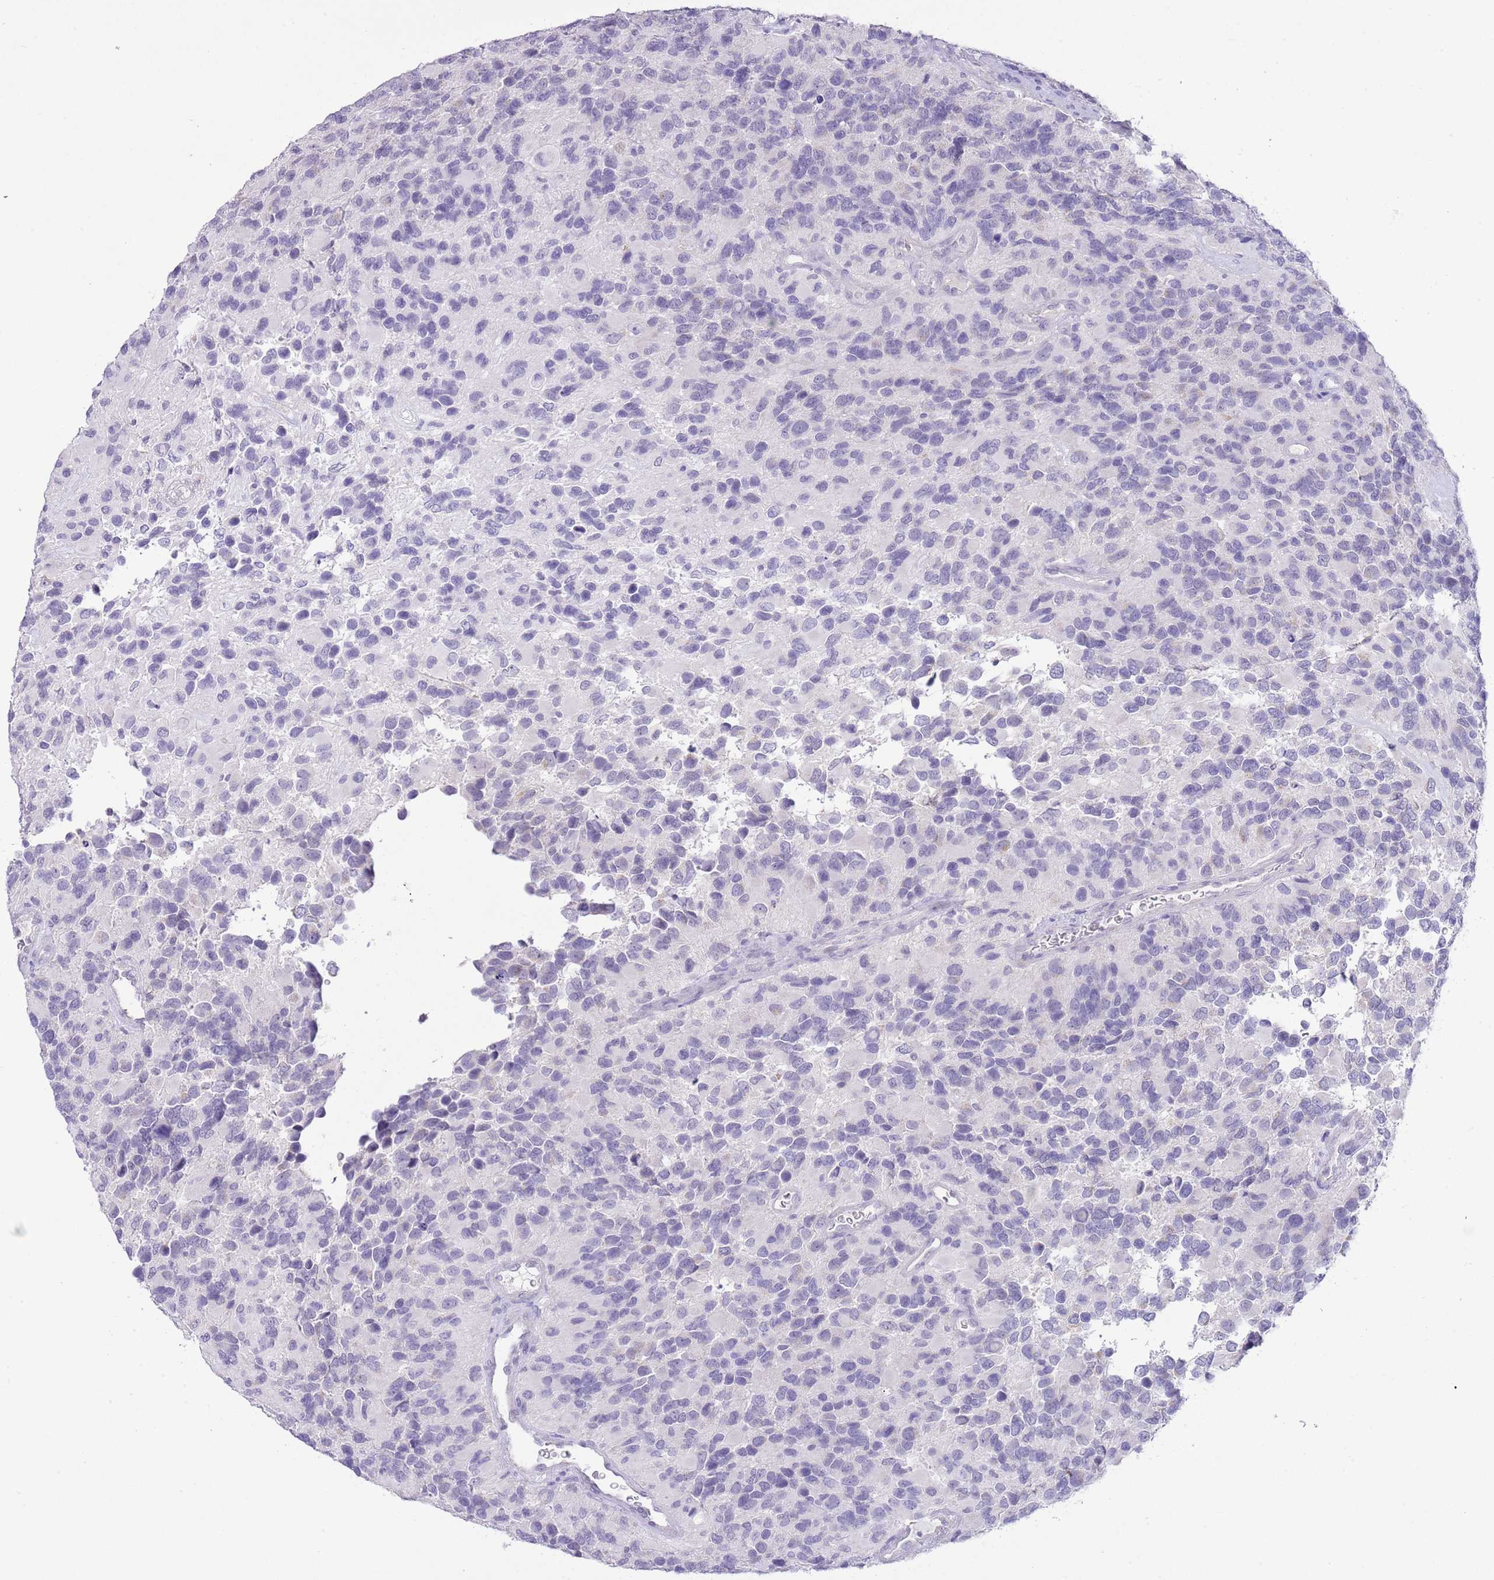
{"staining": {"intensity": "negative", "quantity": "none", "location": "none"}, "tissue": "glioma", "cell_type": "Tumor cells", "image_type": "cancer", "snomed": [{"axis": "morphology", "description": "Glioma, malignant, High grade"}, {"axis": "topography", "description": "Brain"}], "caption": "A histopathology image of human malignant glioma (high-grade) is negative for staining in tumor cells. (Brightfield microscopy of DAB immunohistochemistry at high magnification).", "gene": "MIDN", "patient": {"sex": "male", "age": 77}}